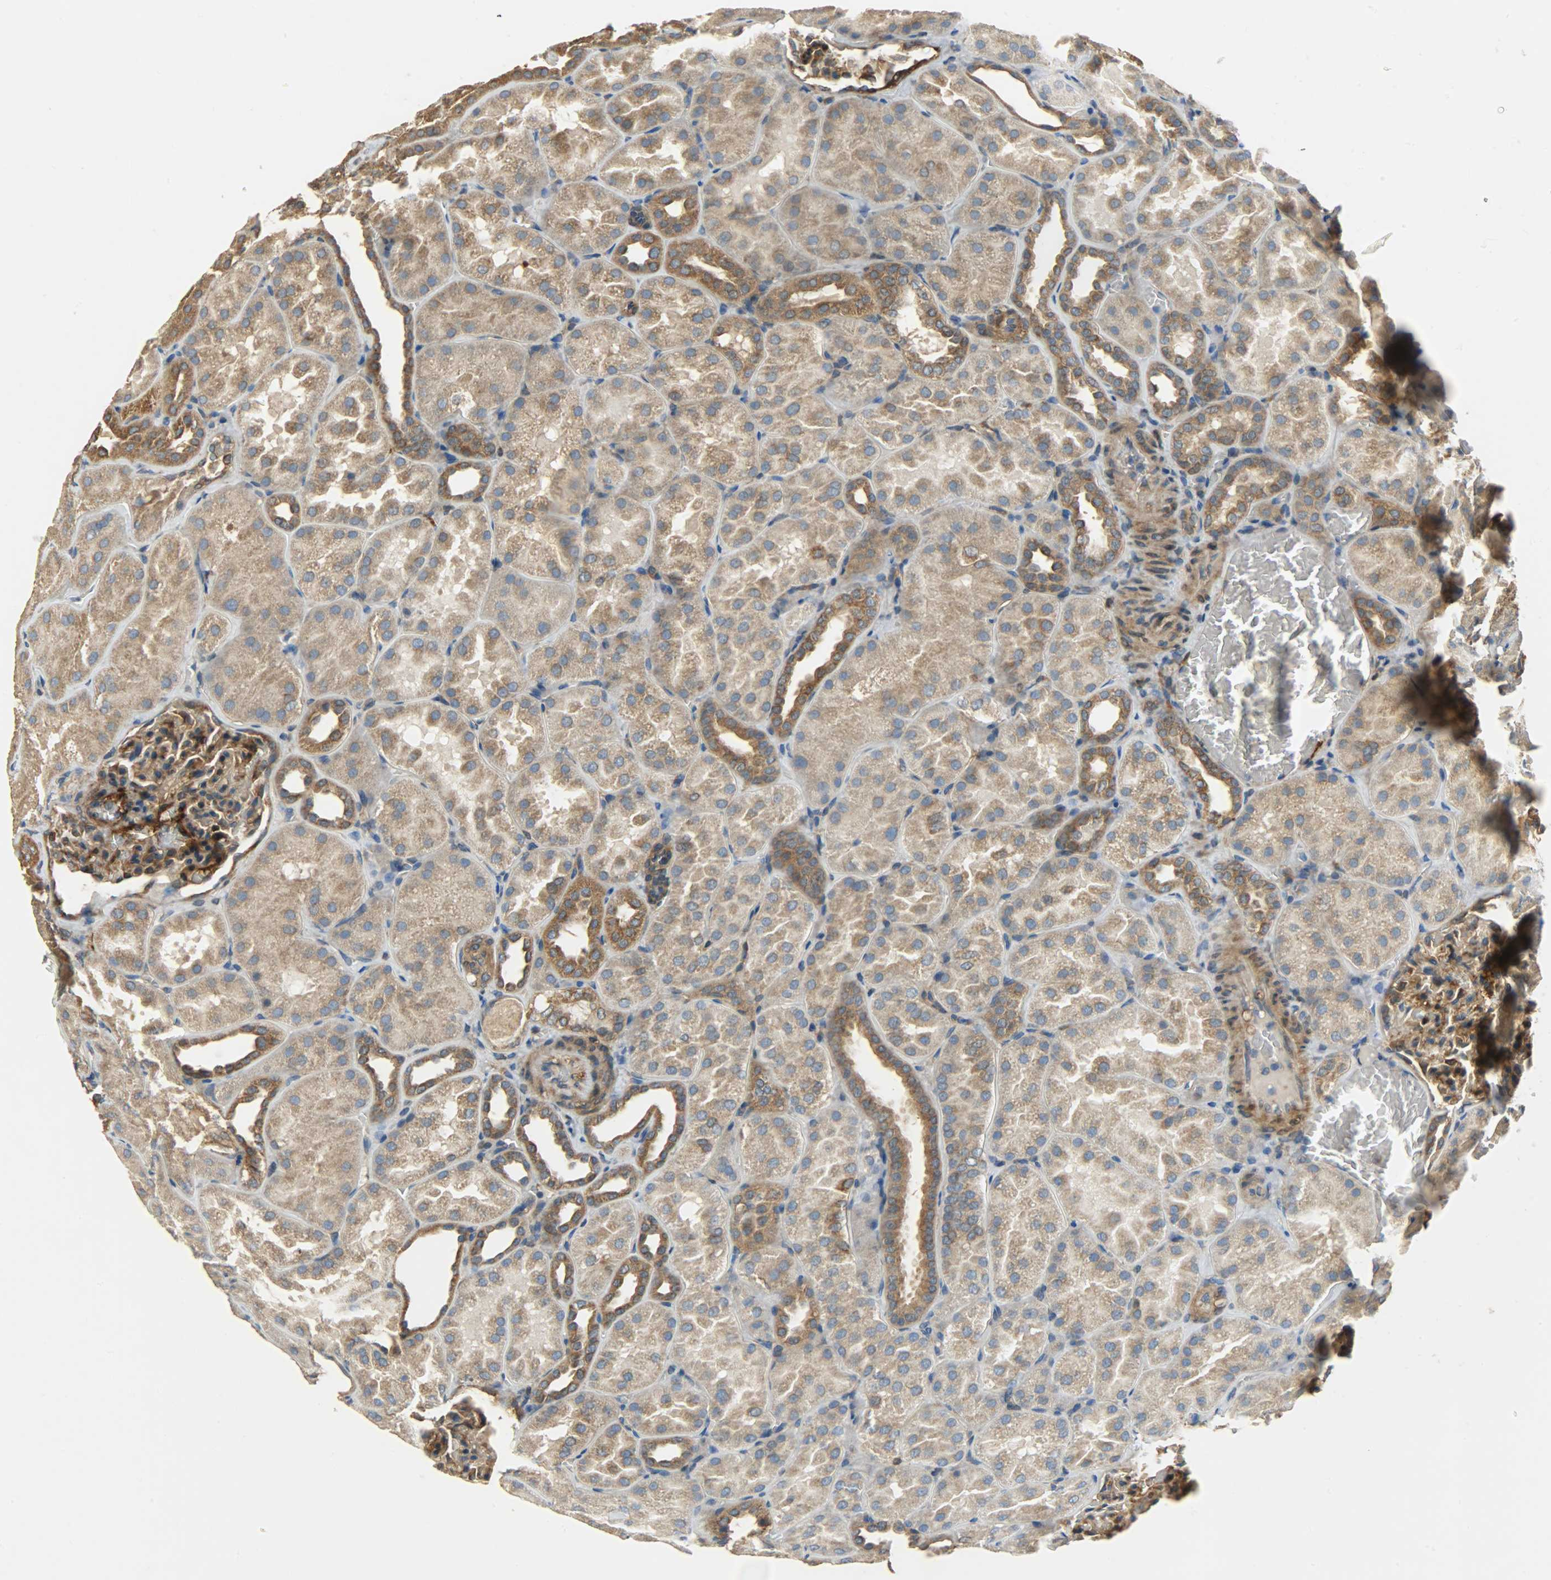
{"staining": {"intensity": "strong", "quantity": ">75%", "location": "cytoplasmic/membranous"}, "tissue": "kidney", "cell_type": "Cells in glomeruli", "image_type": "normal", "snomed": [{"axis": "morphology", "description": "Normal tissue, NOS"}, {"axis": "topography", "description": "Kidney"}], "caption": "Immunohistochemistry (IHC) histopathology image of benign kidney stained for a protein (brown), which exhibits high levels of strong cytoplasmic/membranous expression in about >75% of cells in glomeruli.", "gene": "C1orf198", "patient": {"sex": "male", "age": 28}}